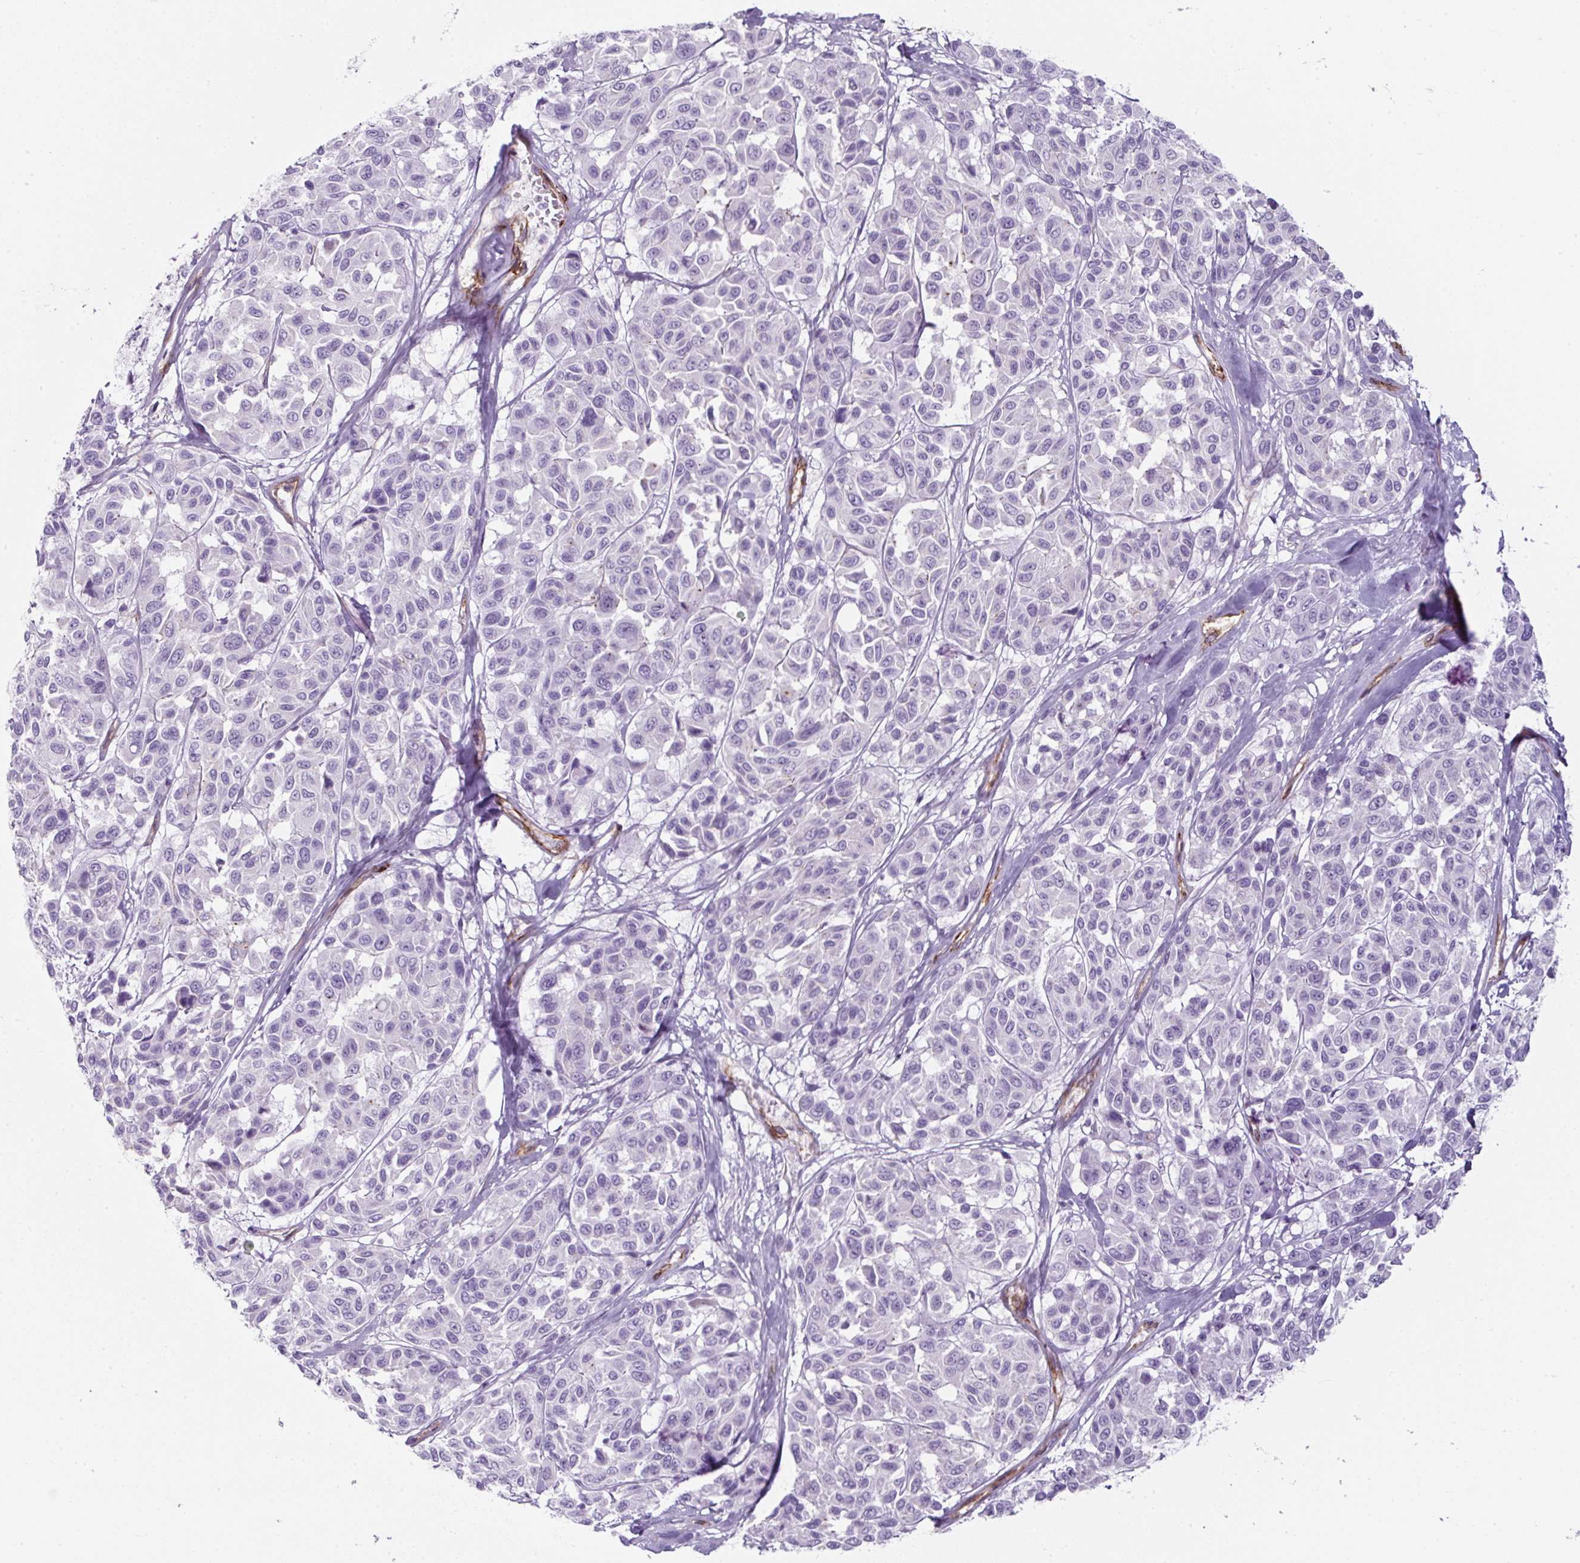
{"staining": {"intensity": "negative", "quantity": "none", "location": "none"}, "tissue": "melanoma", "cell_type": "Tumor cells", "image_type": "cancer", "snomed": [{"axis": "morphology", "description": "Malignant melanoma, NOS"}, {"axis": "topography", "description": "Skin"}], "caption": "This micrograph is of malignant melanoma stained with immunohistochemistry to label a protein in brown with the nuclei are counter-stained blue. There is no positivity in tumor cells.", "gene": "CAVIN3", "patient": {"sex": "female", "age": 66}}